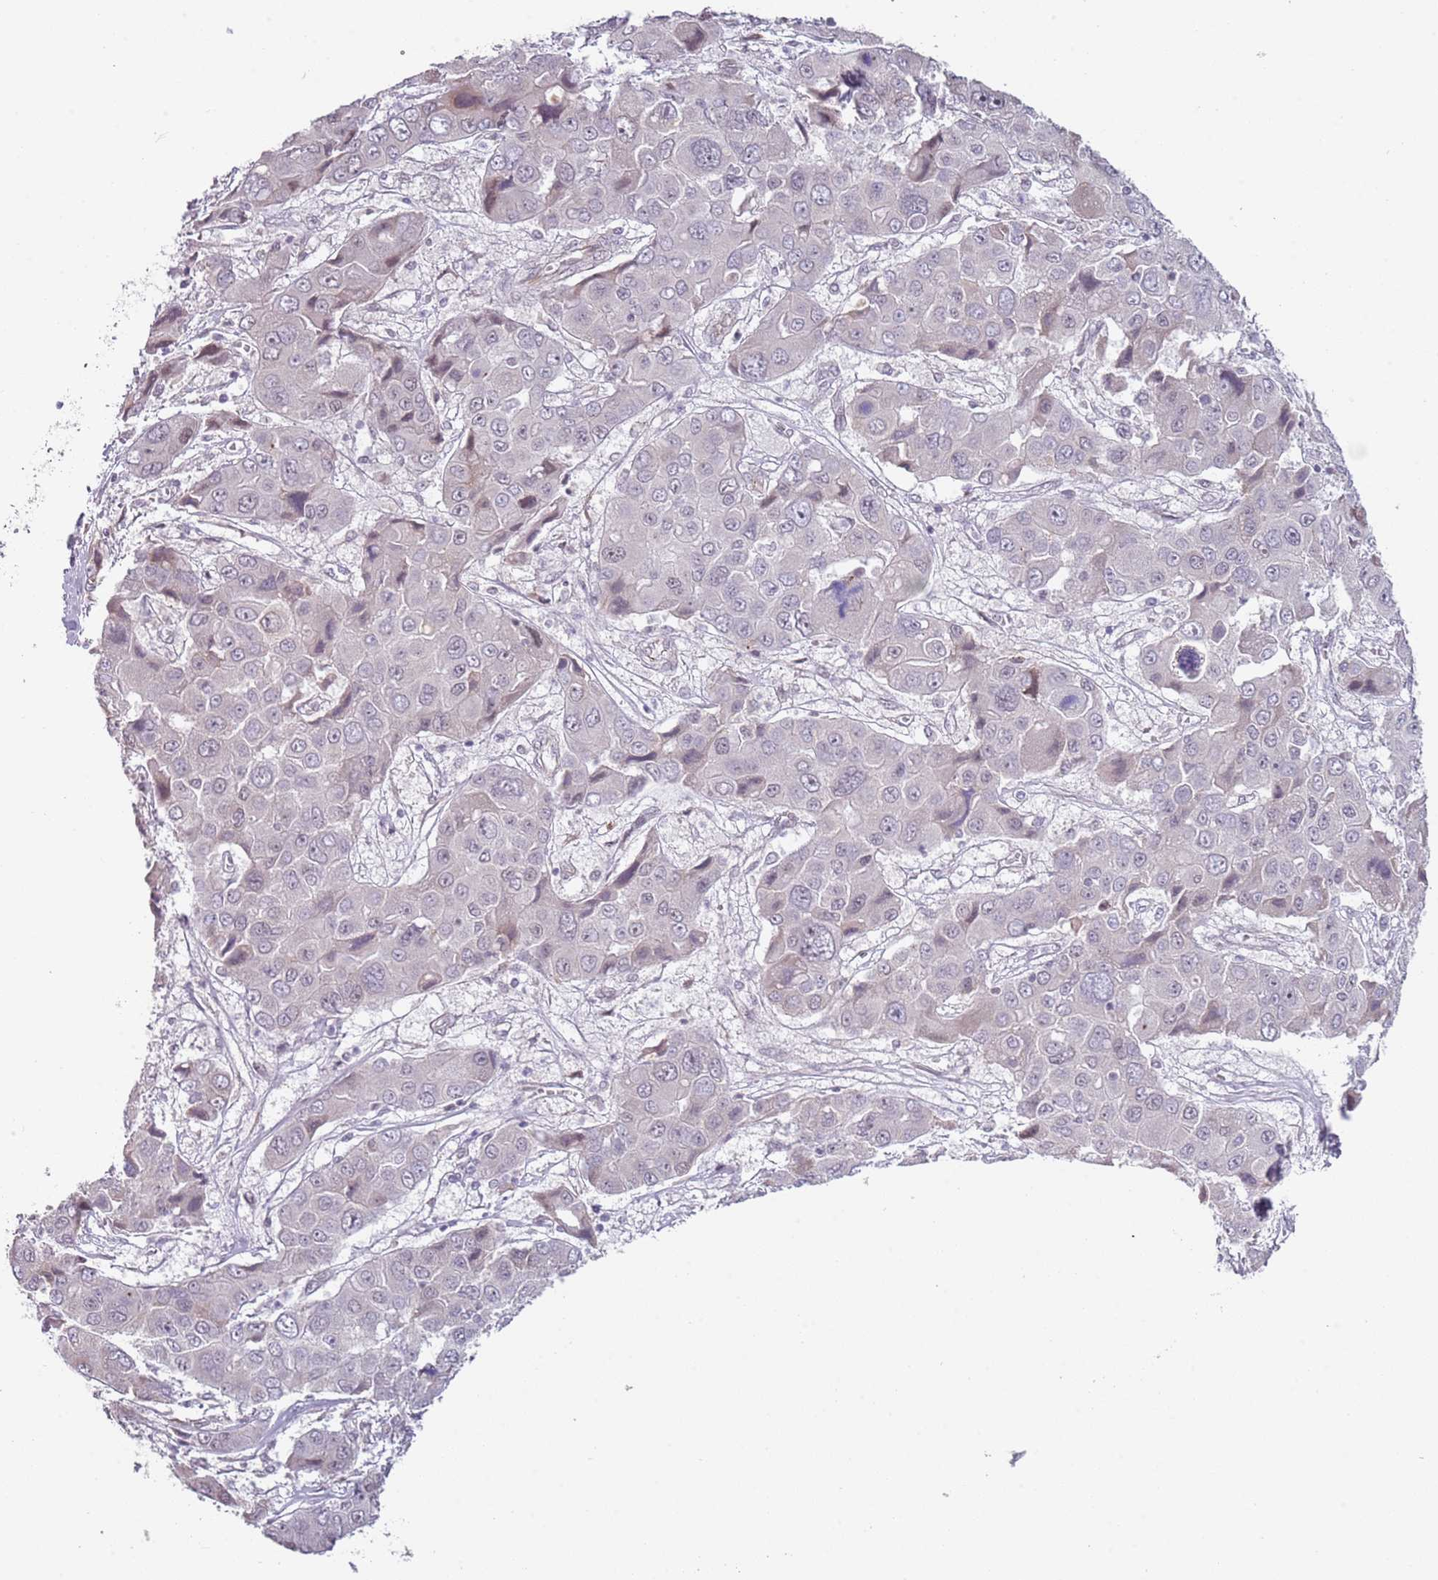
{"staining": {"intensity": "negative", "quantity": "none", "location": "none"}, "tissue": "liver cancer", "cell_type": "Tumor cells", "image_type": "cancer", "snomed": [{"axis": "morphology", "description": "Cholangiocarcinoma"}, {"axis": "topography", "description": "Liver"}], "caption": "Tumor cells are negative for protein expression in human liver cholangiocarcinoma.", "gene": "NBPF3", "patient": {"sex": "male", "age": 67}}